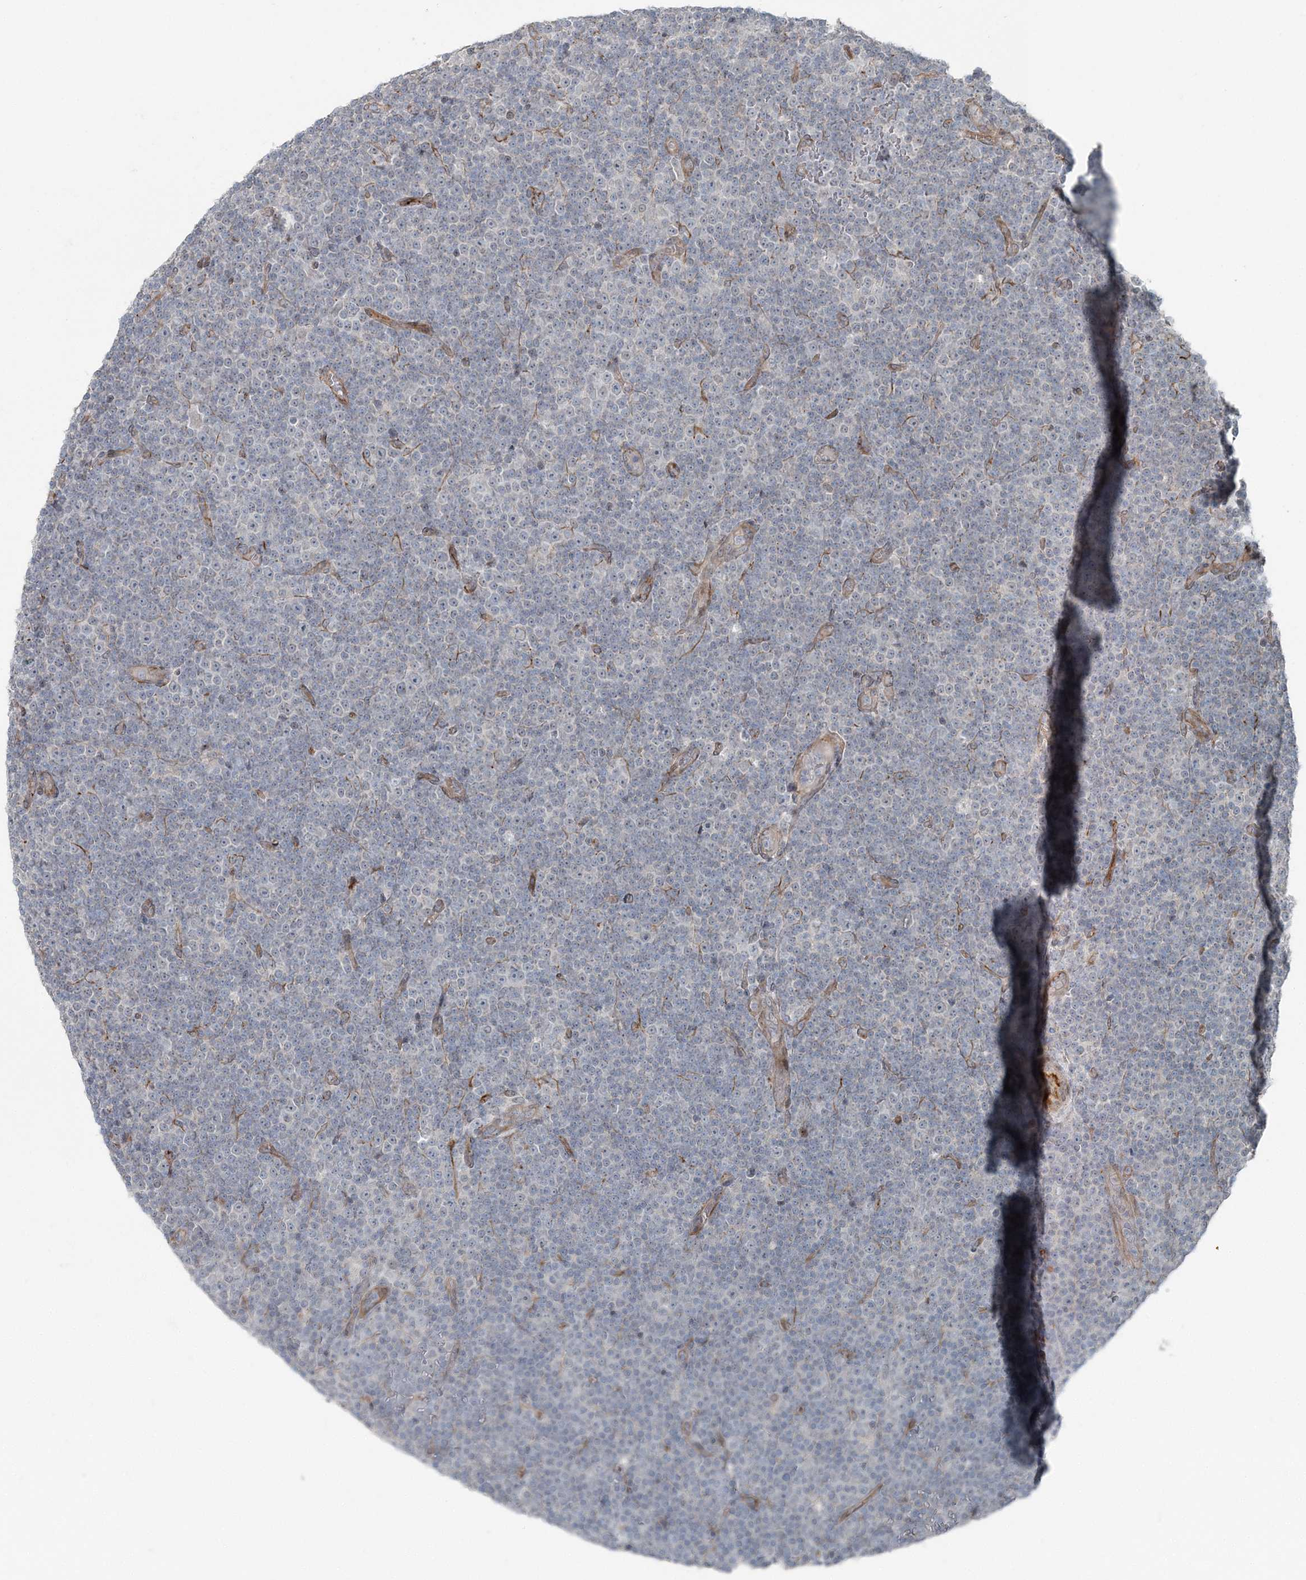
{"staining": {"intensity": "negative", "quantity": "none", "location": "none"}, "tissue": "lymphoma", "cell_type": "Tumor cells", "image_type": "cancer", "snomed": [{"axis": "morphology", "description": "Malignant lymphoma, non-Hodgkin's type, Low grade"}, {"axis": "topography", "description": "Lymph node"}], "caption": "IHC image of neoplastic tissue: human malignant lymphoma, non-Hodgkin's type (low-grade) stained with DAB (3,3'-diaminobenzidine) demonstrates no significant protein positivity in tumor cells.", "gene": "FBXL17", "patient": {"sex": "female", "age": 67}}